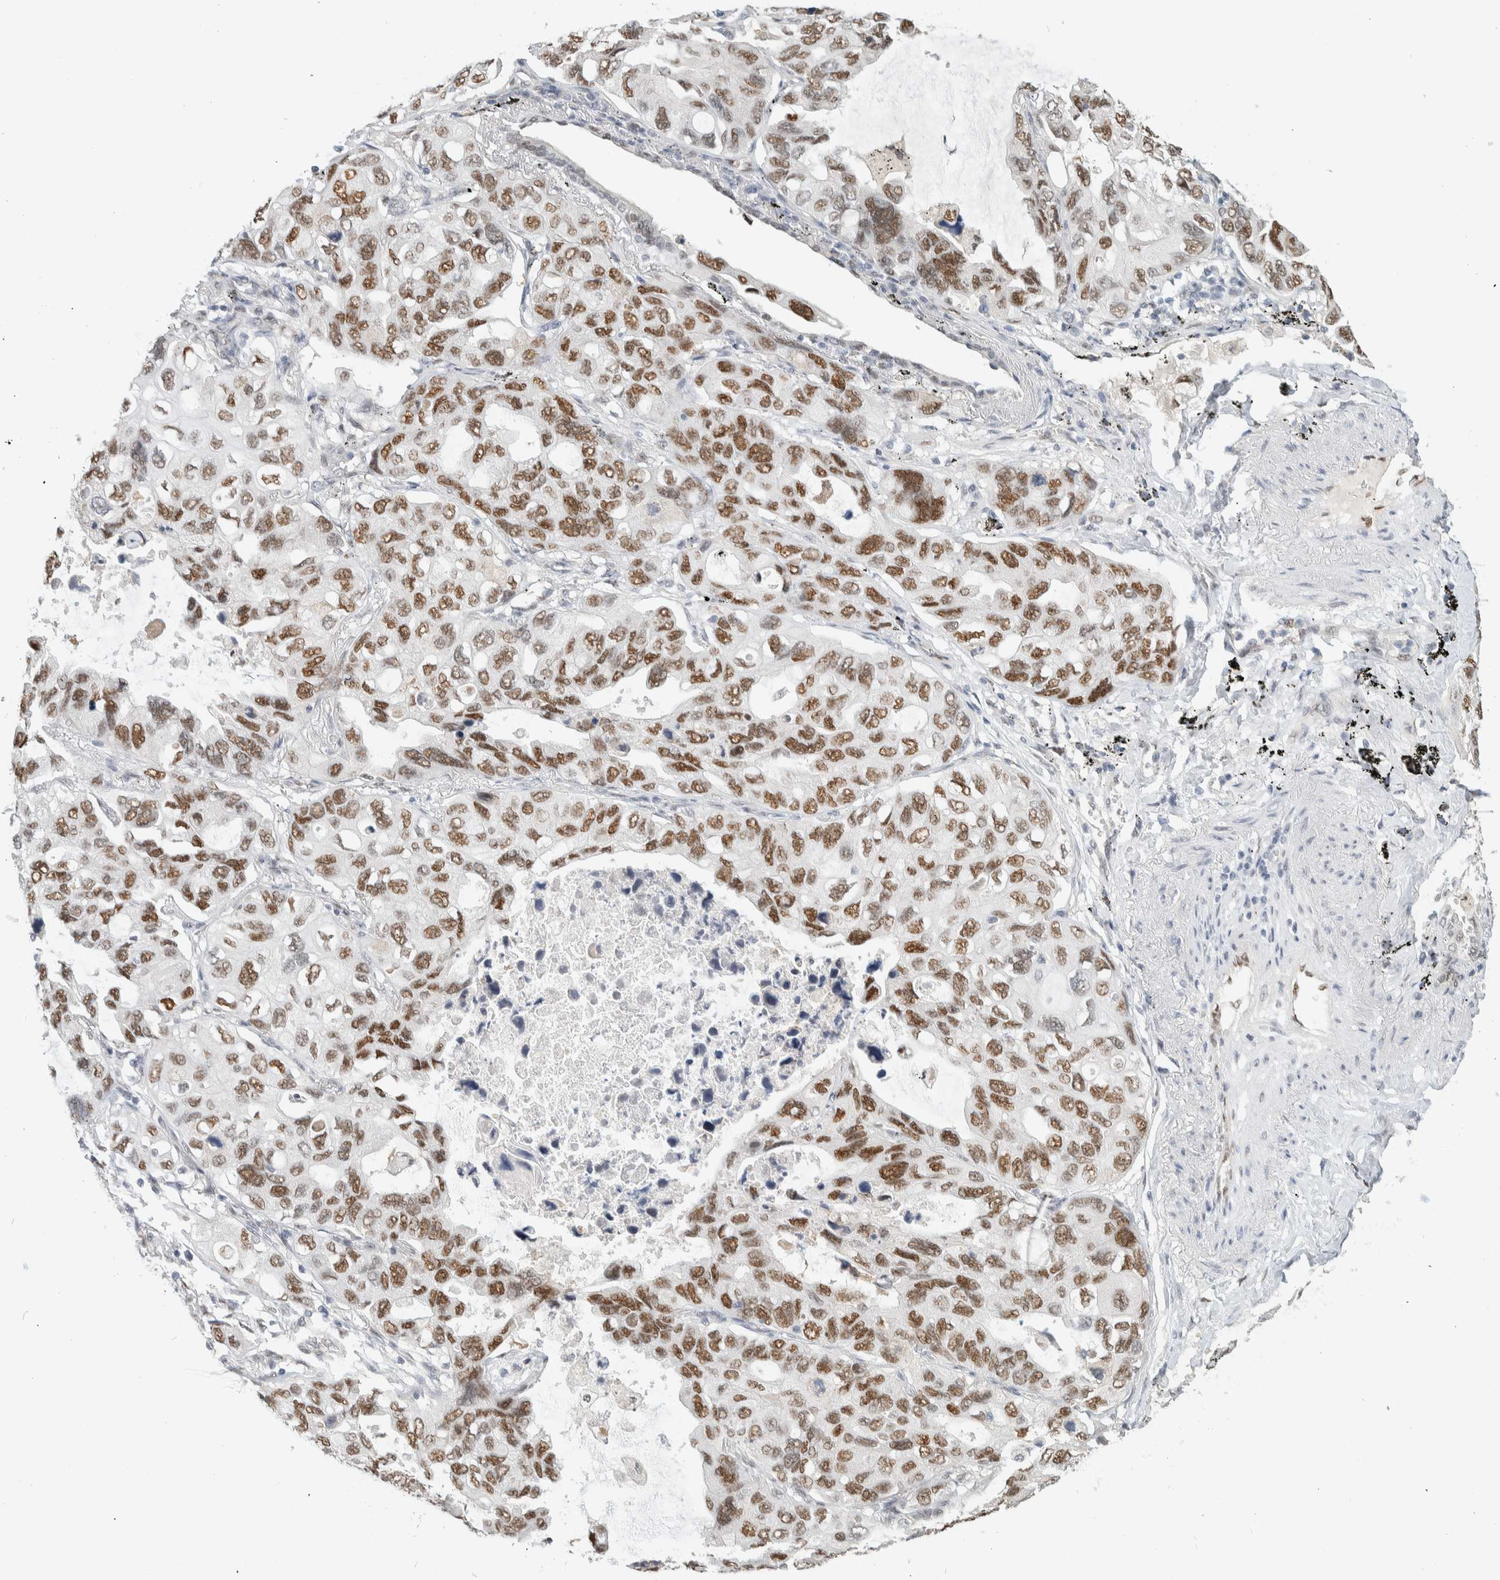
{"staining": {"intensity": "moderate", "quantity": ">75%", "location": "nuclear"}, "tissue": "lung cancer", "cell_type": "Tumor cells", "image_type": "cancer", "snomed": [{"axis": "morphology", "description": "Squamous cell carcinoma, NOS"}, {"axis": "topography", "description": "Lung"}], "caption": "The immunohistochemical stain highlights moderate nuclear expression in tumor cells of lung cancer (squamous cell carcinoma) tissue.", "gene": "PUS7", "patient": {"sex": "female", "age": 73}}